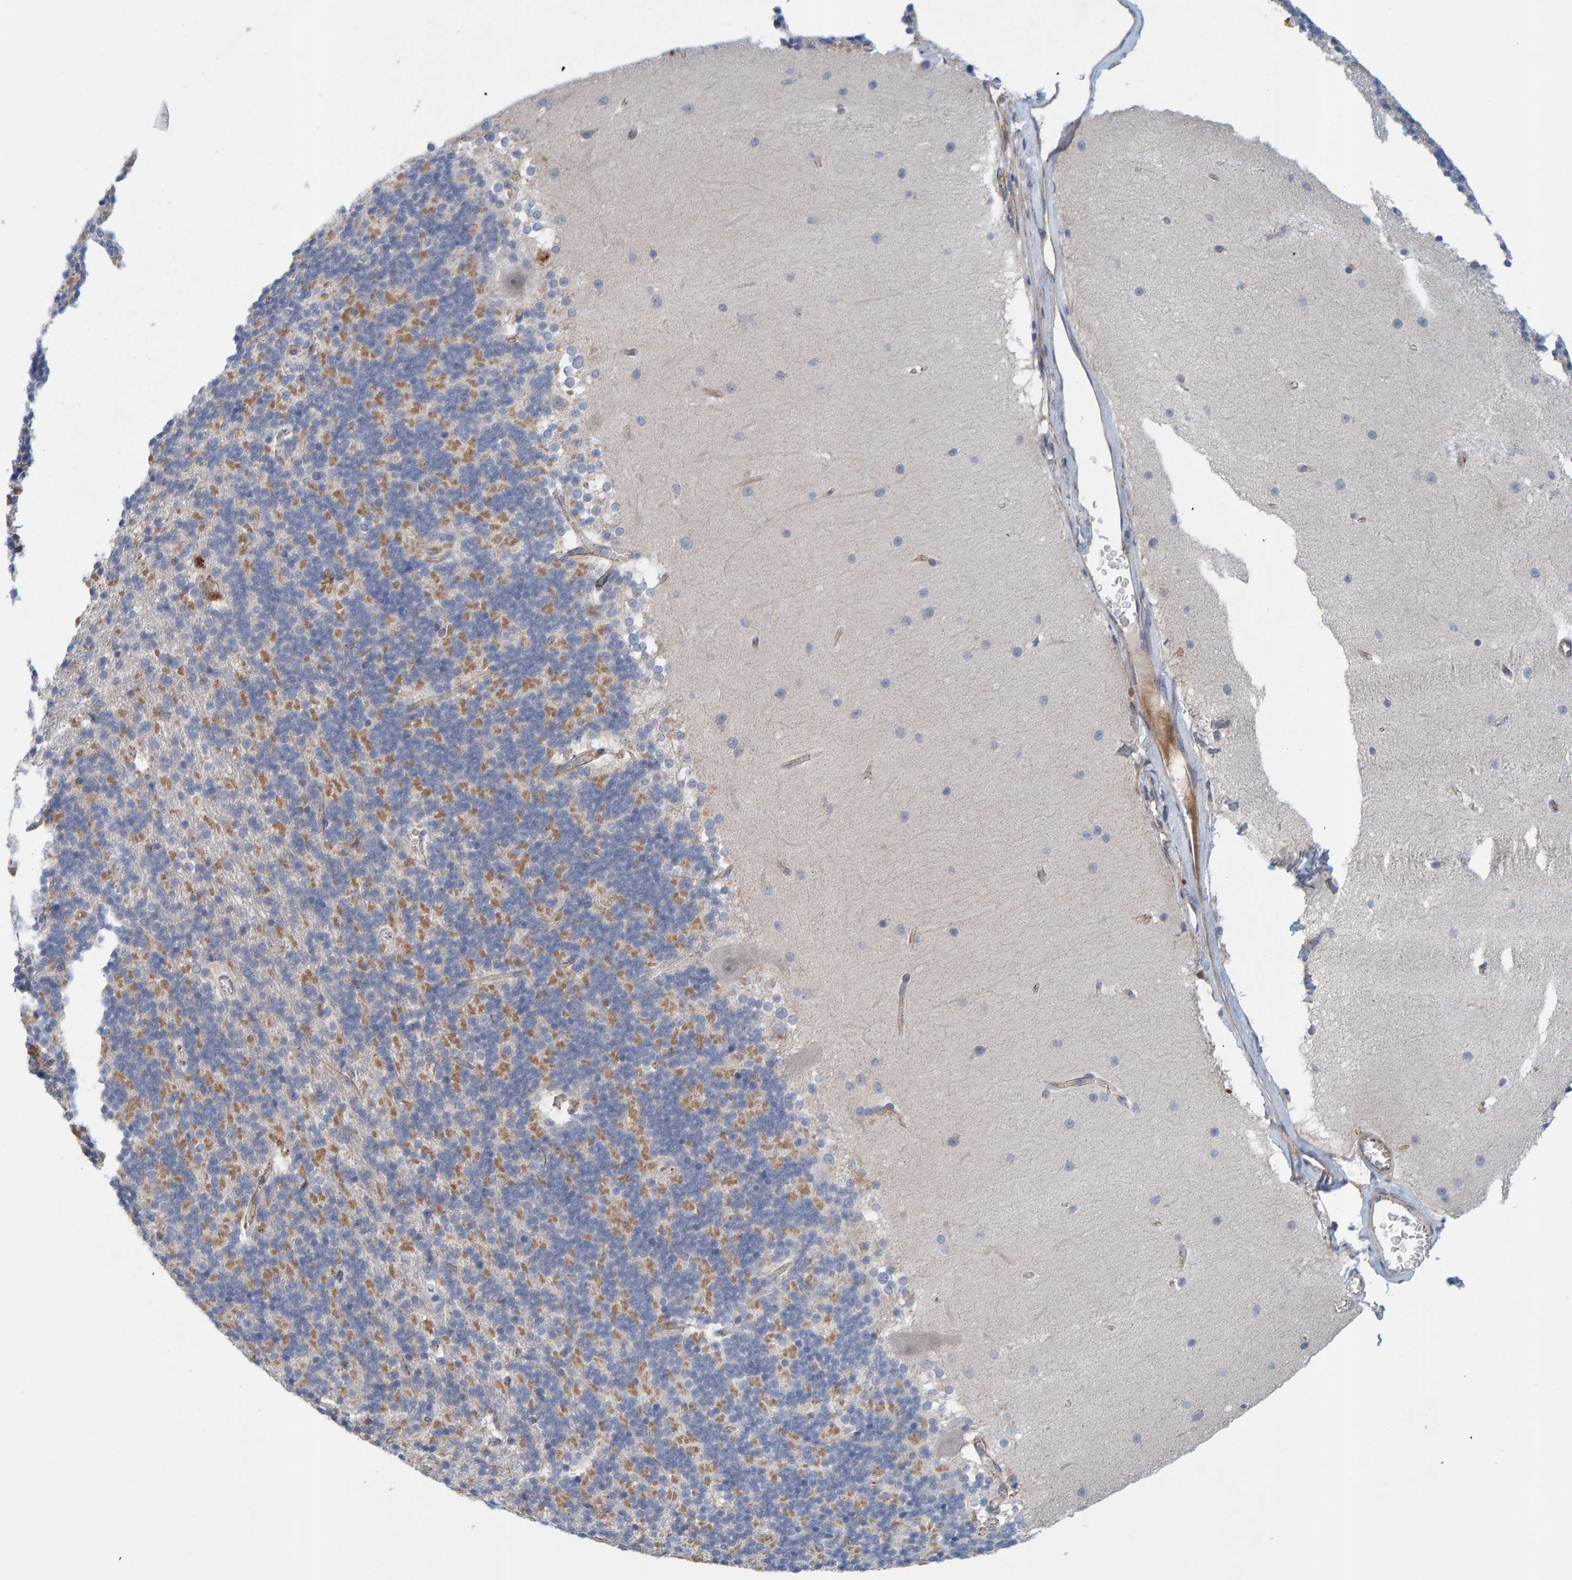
{"staining": {"intensity": "moderate", "quantity": "<25%", "location": "cytoplasmic/membranous"}, "tissue": "cerebellum", "cell_type": "Cells in granular layer", "image_type": "normal", "snomed": [{"axis": "morphology", "description": "Normal tissue, NOS"}, {"axis": "topography", "description": "Cerebellum"}], "caption": "IHC image of normal cerebellum: human cerebellum stained using IHC exhibits low levels of moderate protein expression localized specifically in the cytoplasmic/membranous of cells in granular layer, appearing as a cytoplasmic/membranous brown color.", "gene": "KRBA2", "patient": {"sex": "female", "age": 19}}